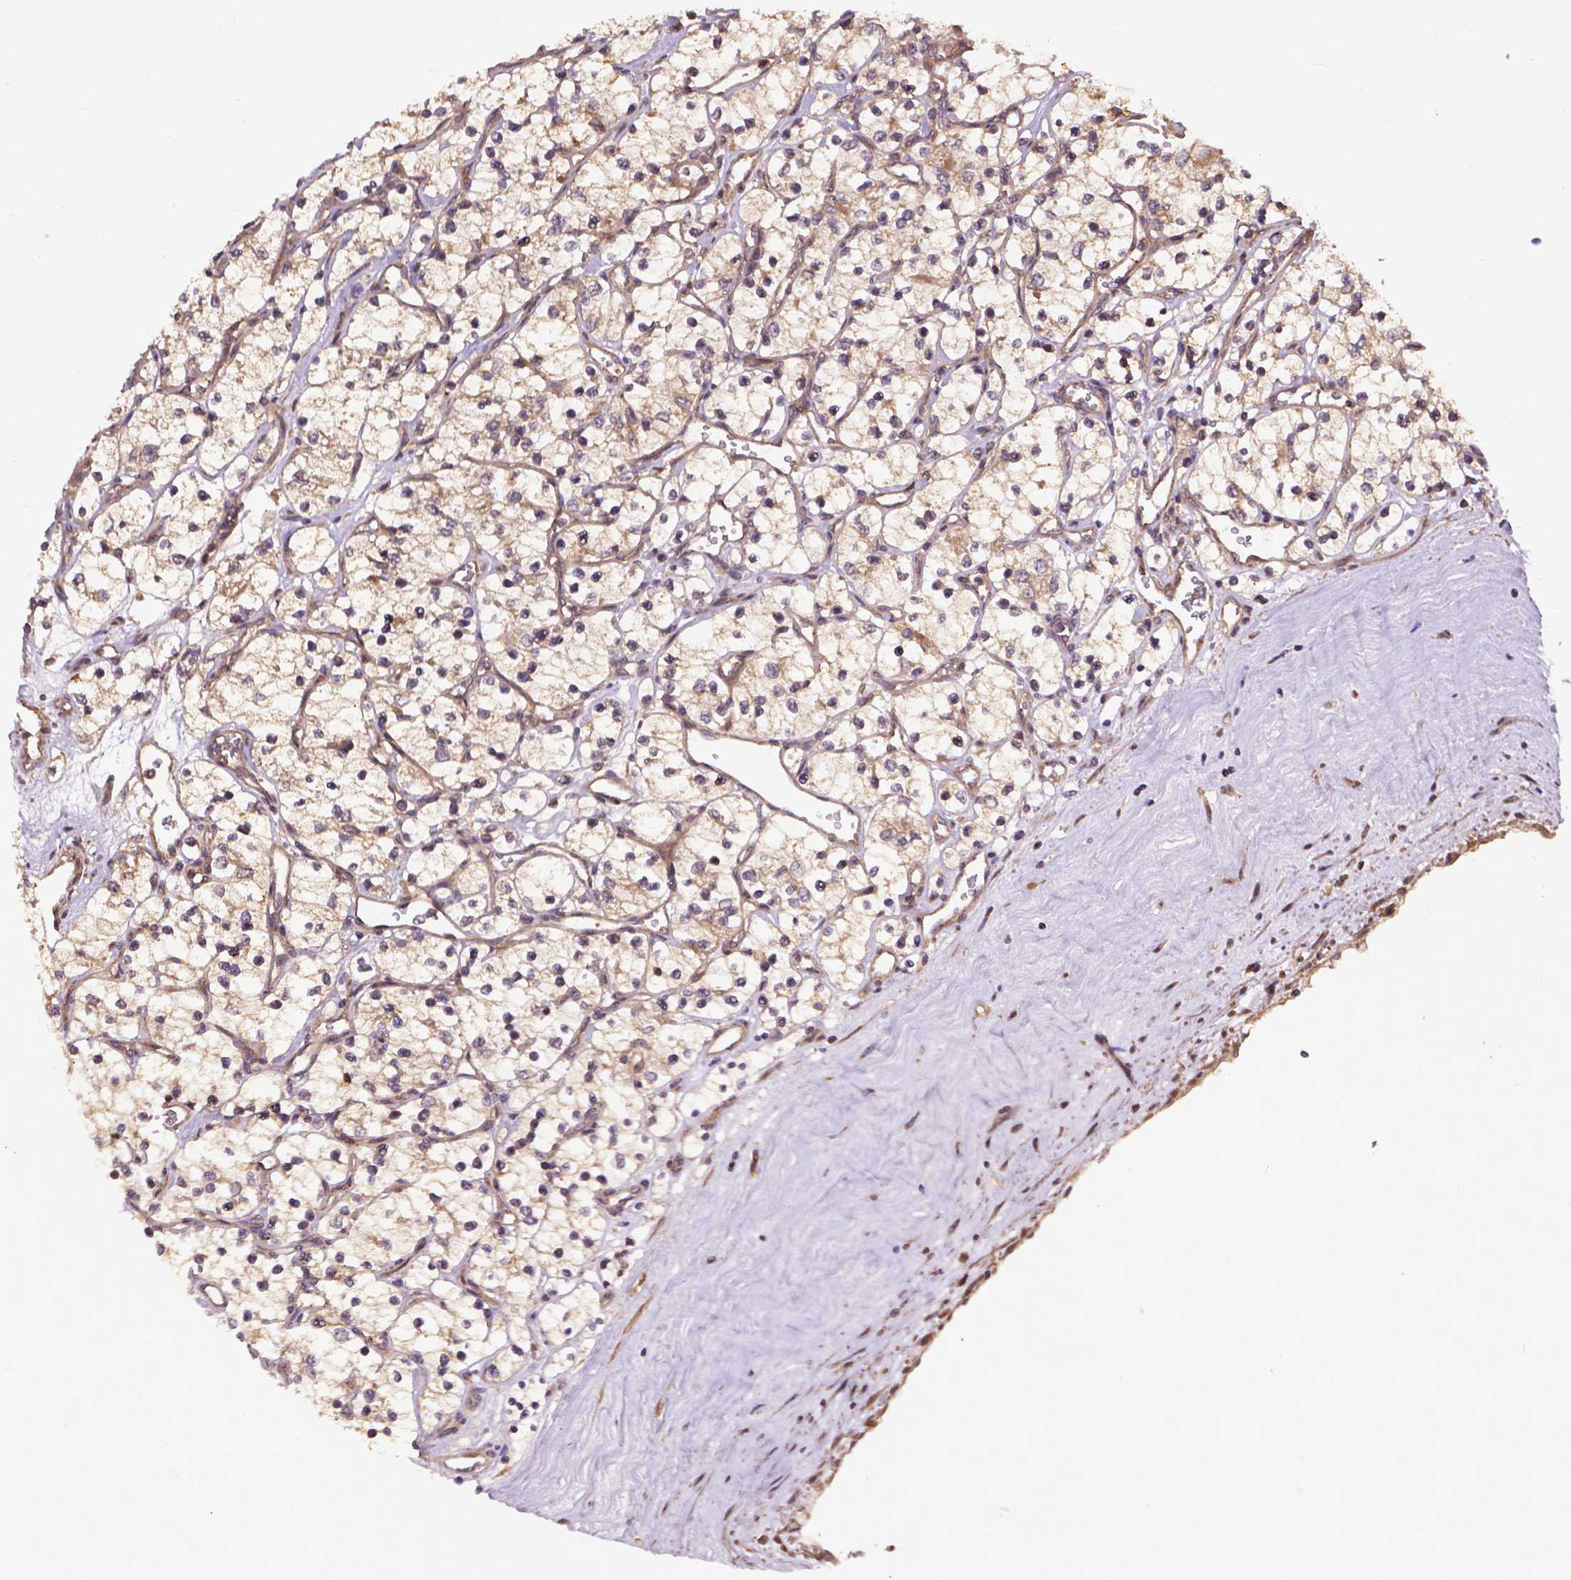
{"staining": {"intensity": "weak", "quantity": ">75%", "location": "cytoplasmic/membranous"}, "tissue": "renal cancer", "cell_type": "Tumor cells", "image_type": "cancer", "snomed": [{"axis": "morphology", "description": "Adenocarcinoma, NOS"}, {"axis": "topography", "description": "Kidney"}], "caption": "Immunohistochemistry image of renal cancer stained for a protein (brown), which displays low levels of weak cytoplasmic/membranous positivity in approximately >75% of tumor cells.", "gene": "ZNF616", "patient": {"sex": "female", "age": 69}}